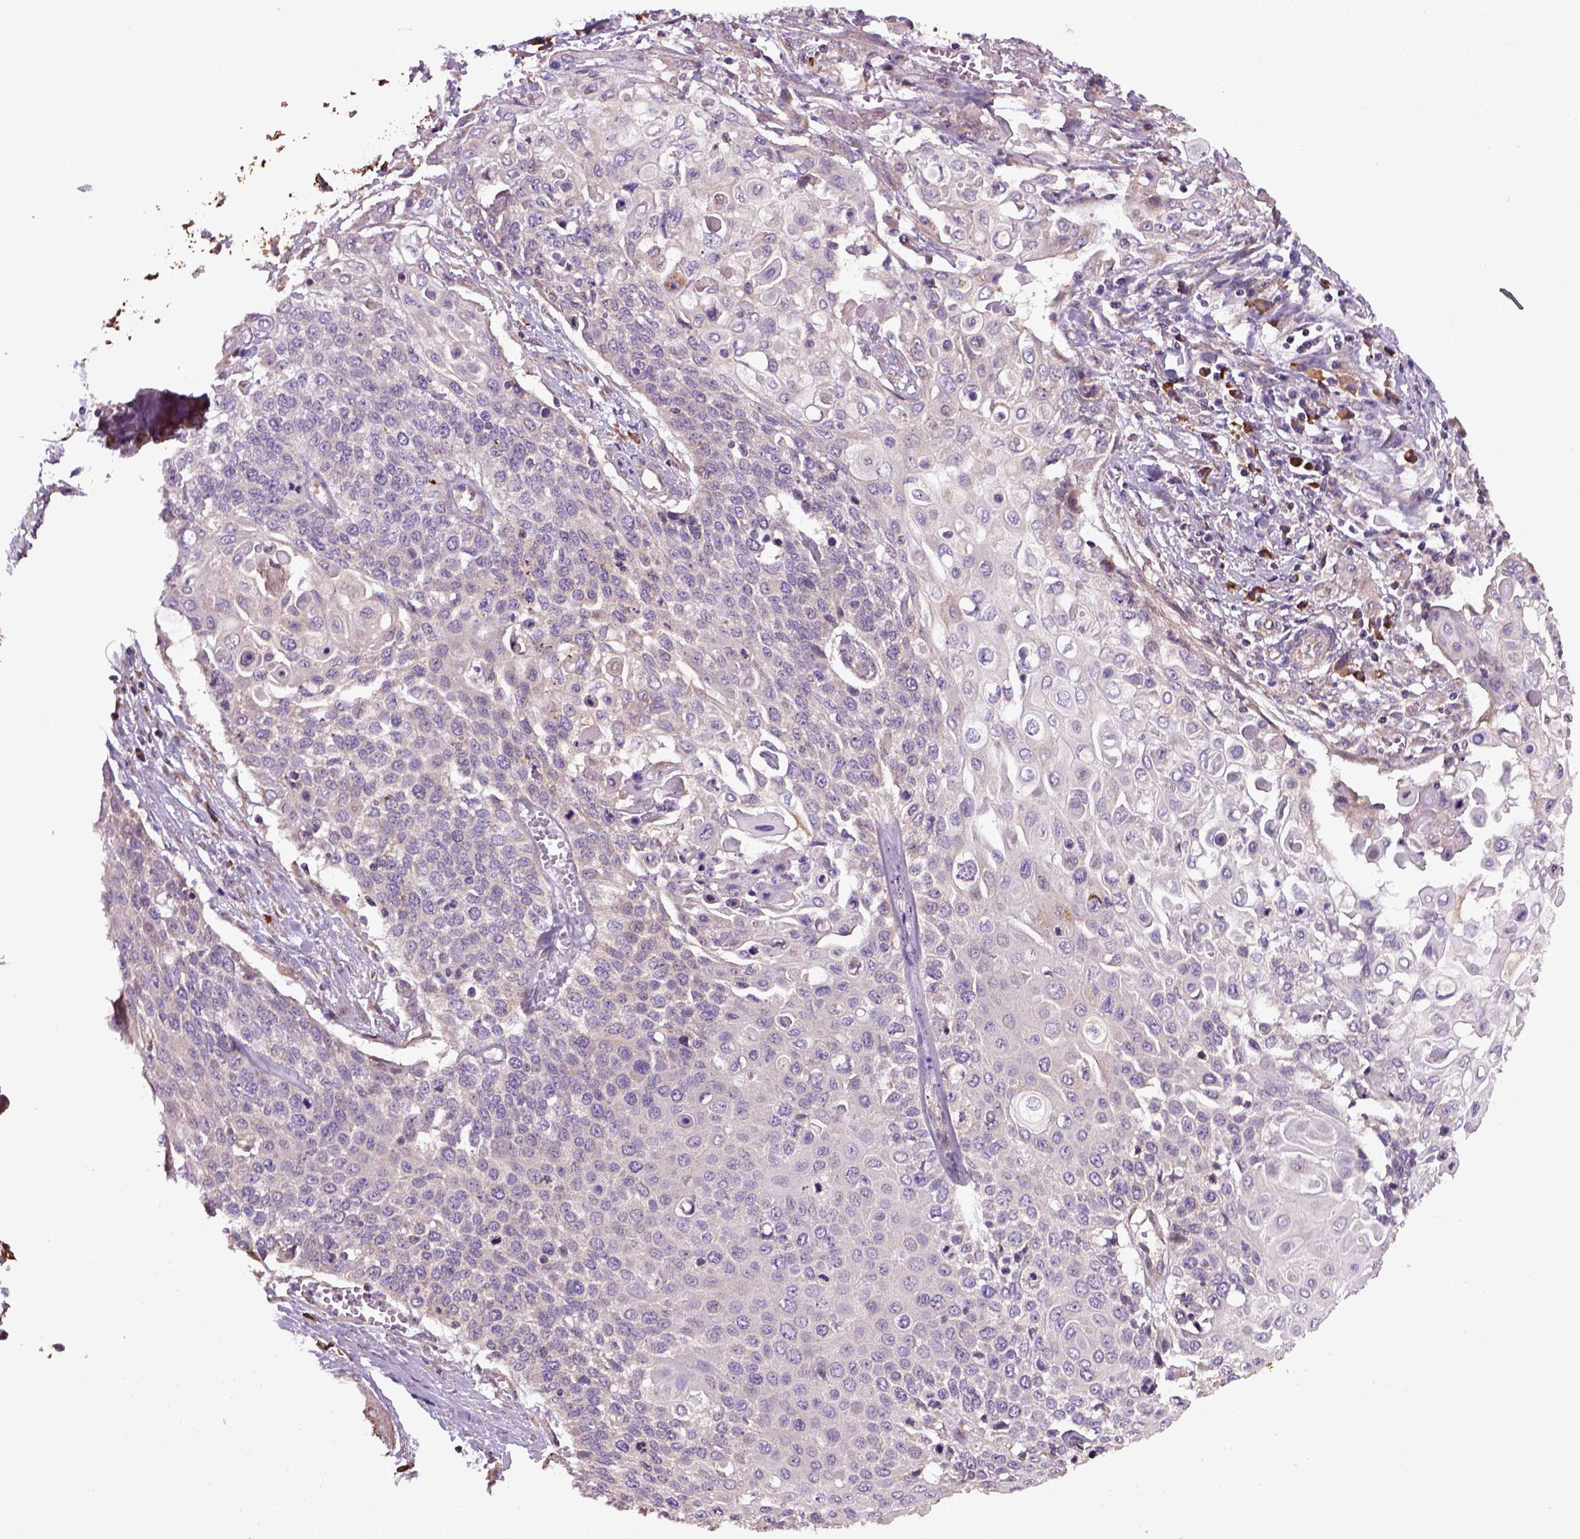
{"staining": {"intensity": "negative", "quantity": "none", "location": "none"}, "tissue": "cervical cancer", "cell_type": "Tumor cells", "image_type": "cancer", "snomed": [{"axis": "morphology", "description": "Squamous cell carcinoma, NOS"}, {"axis": "topography", "description": "Cervix"}], "caption": "This histopathology image is of cervical cancer stained with immunohistochemistry (IHC) to label a protein in brown with the nuclei are counter-stained blue. There is no expression in tumor cells.", "gene": "TPRG1", "patient": {"sex": "female", "age": 39}}